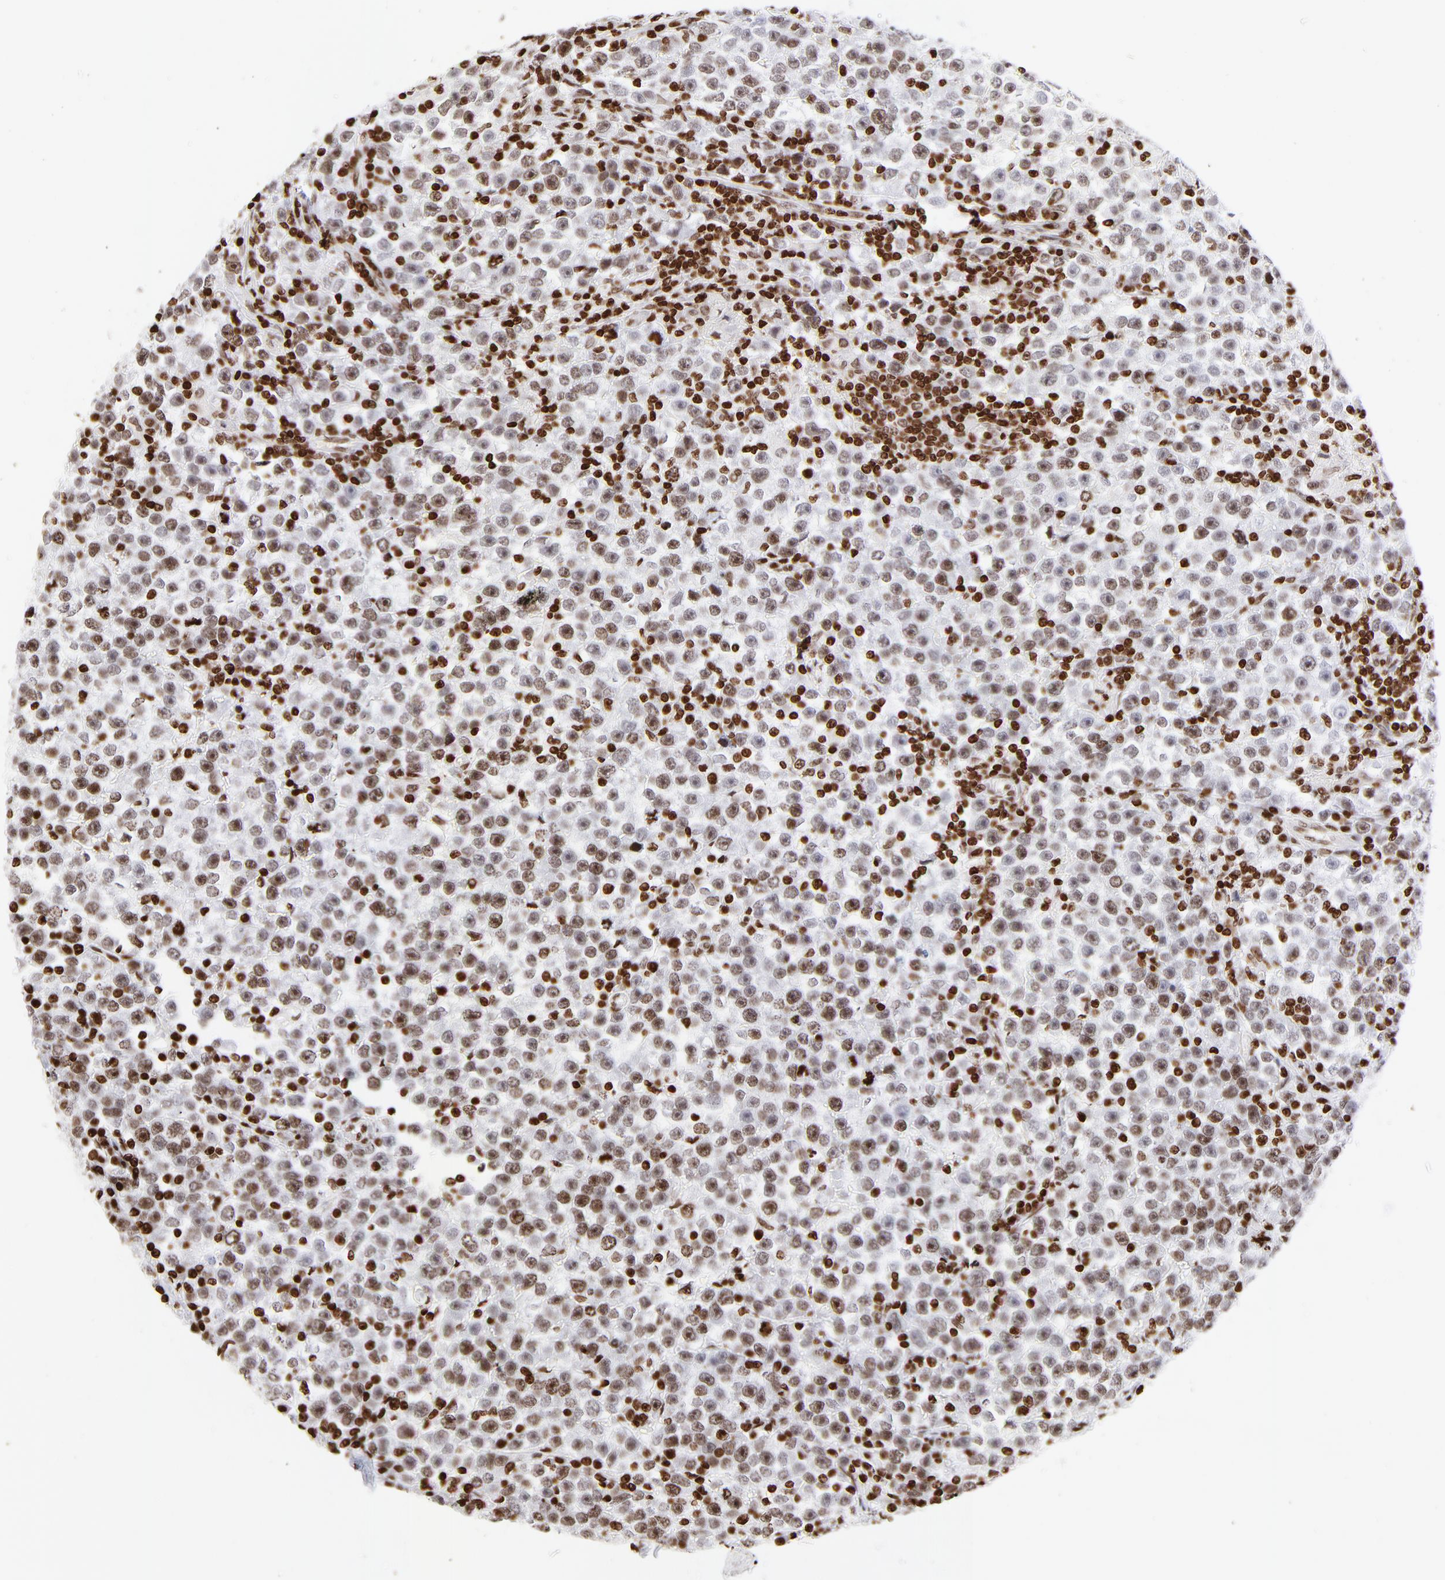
{"staining": {"intensity": "moderate", "quantity": ">75%", "location": "nuclear"}, "tissue": "testis cancer", "cell_type": "Tumor cells", "image_type": "cancer", "snomed": [{"axis": "morphology", "description": "Seminoma, NOS"}, {"axis": "topography", "description": "Testis"}], "caption": "The photomicrograph exhibits staining of testis cancer, revealing moderate nuclear protein staining (brown color) within tumor cells. The protein is shown in brown color, while the nuclei are stained blue.", "gene": "RTL4", "patient": {"sex": "male", "age": 43}}